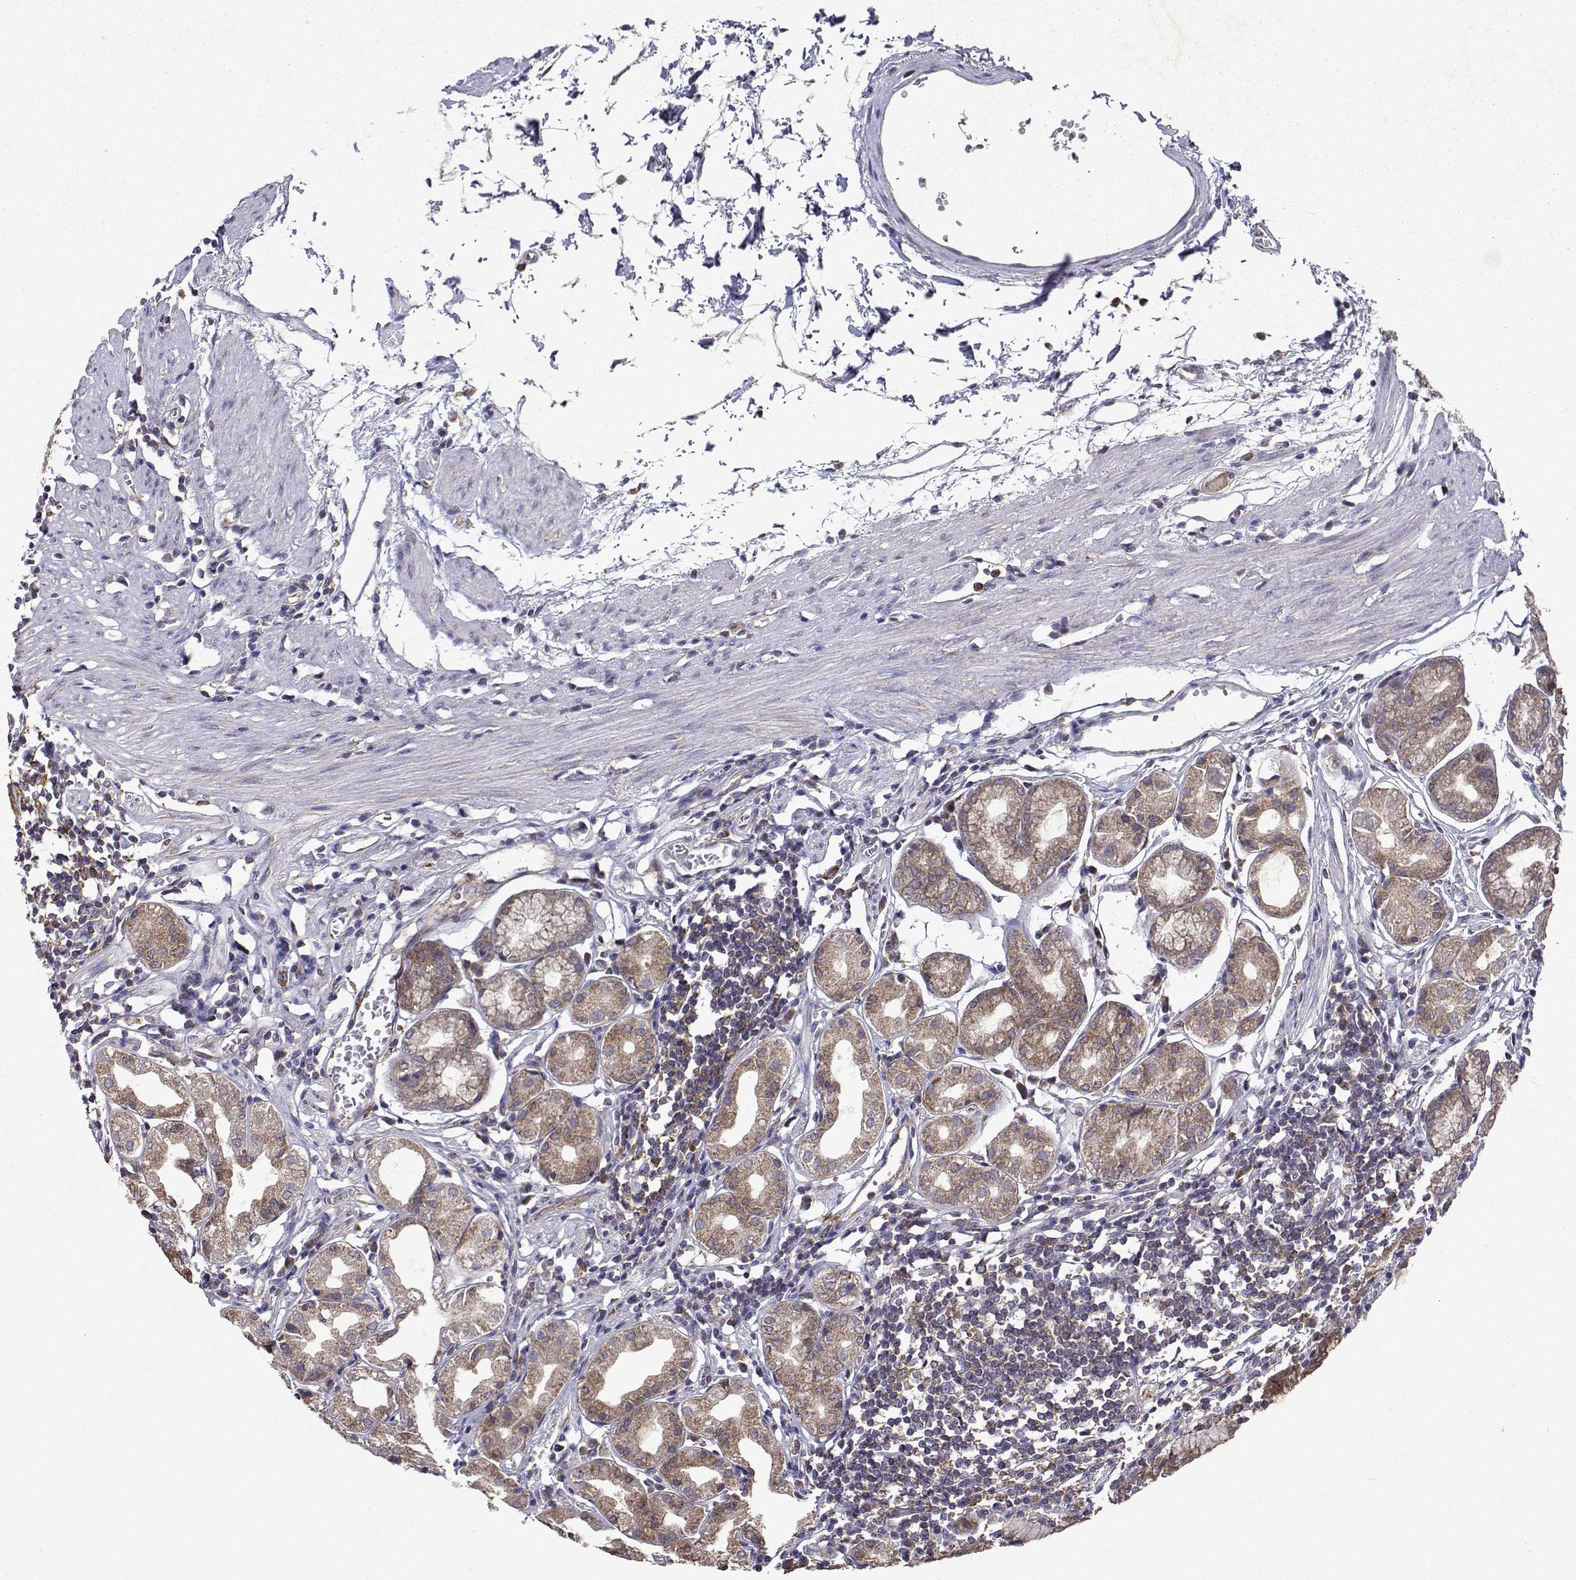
{"staining": {"intensity": "moderate", "quantity": ">75%", "location": "cytoplasmic/membranous"}, "tissue": "stomach", "cell_type": "Glandular cells", "image_type": "normal", "snomed": [{"axis": "morphology", "description": "Normal tissue, NOS"}, {"axis": "topography", "description": "Stomach"}], "caption": "Immunohistochemistry (IHC) (DAB) staining of unremarkable human stomach demonstrates moderate cytoplasmic/membranous protein staining in approximately >75% of glandular cells.", "gene": "TARBP2", "patient": {"sex": "male", "age": 55}}